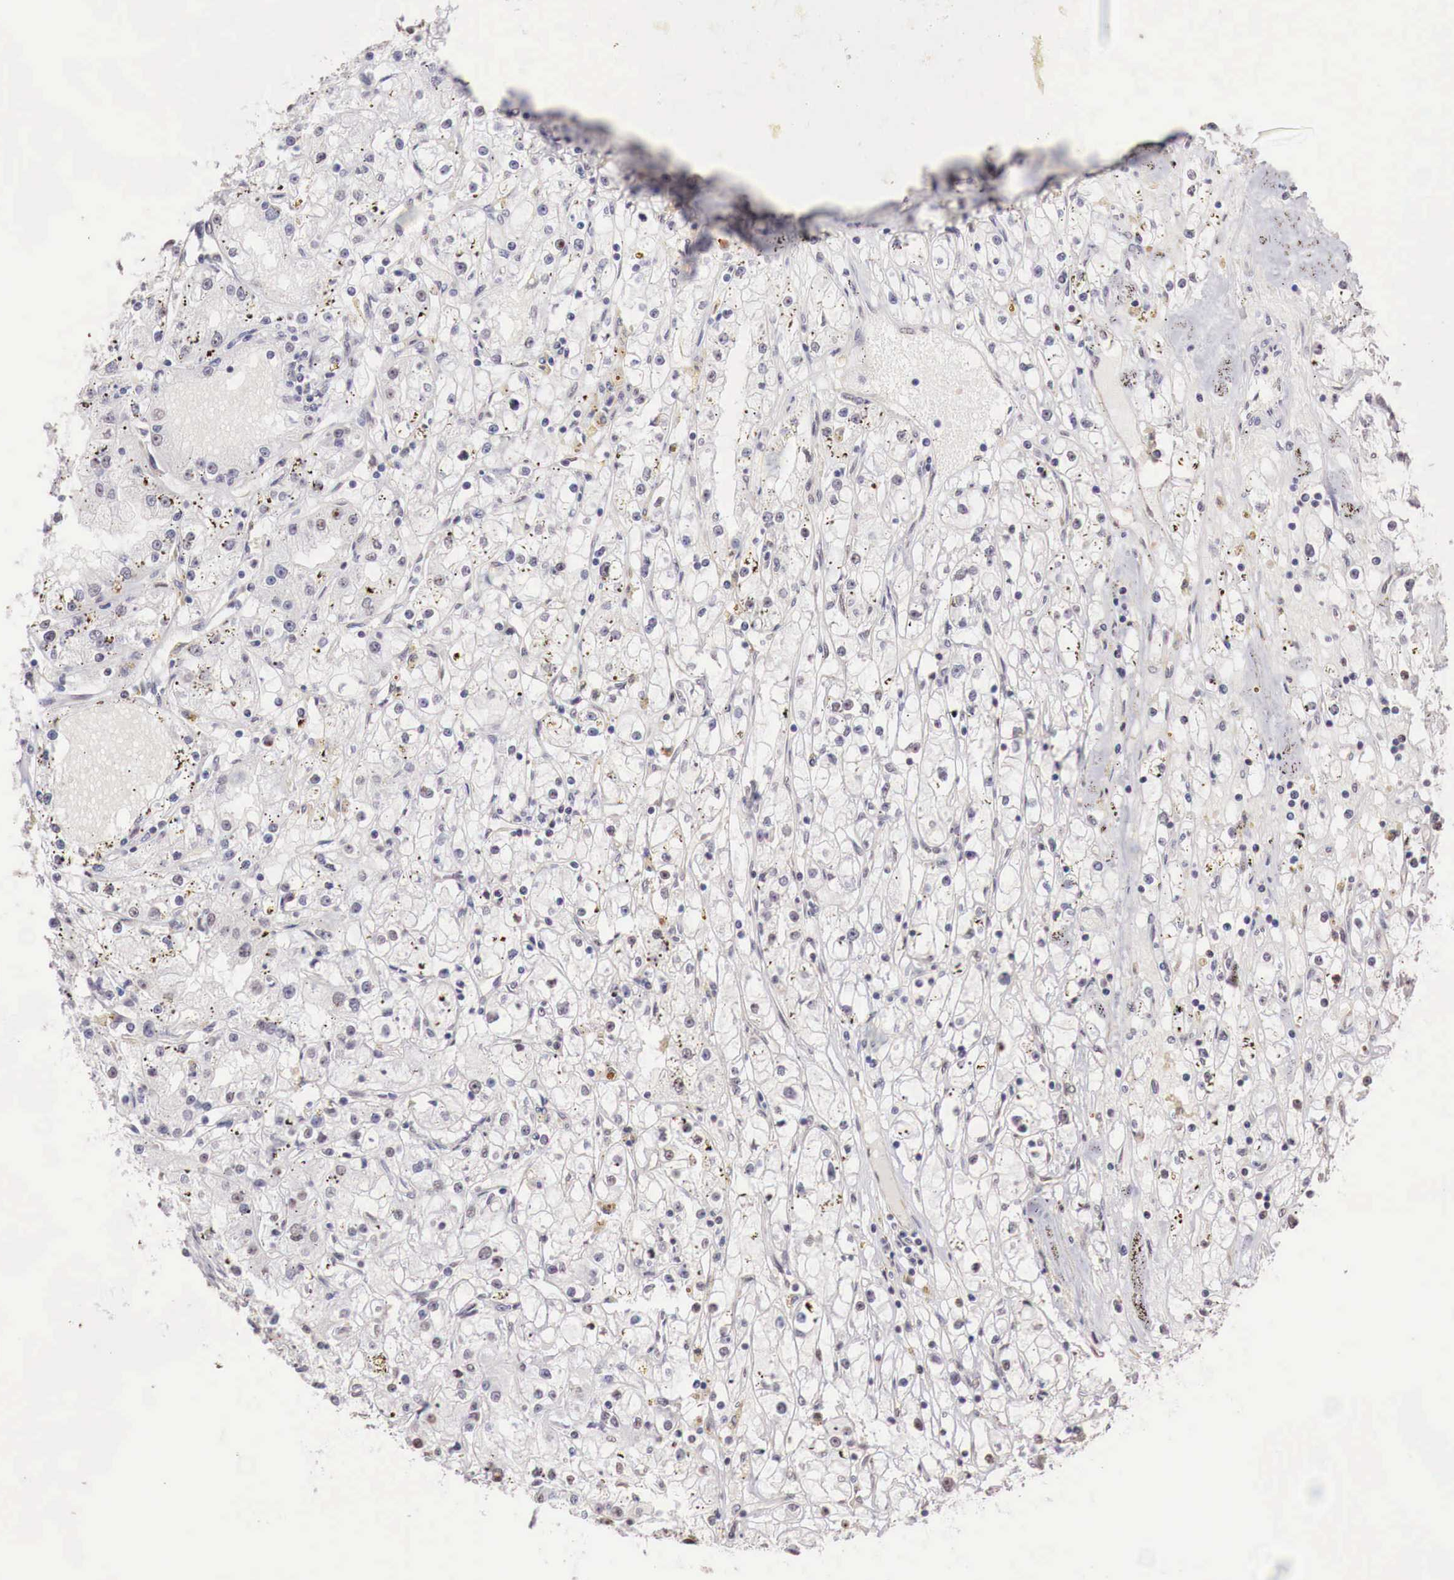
{"staining": {"intensity": "weak", "quantity": "<25%", "location": "nuclear"}, "tissue": "renal cancer", "cell_type": "Tumor cells", "image_type": "cancer", "snomed": [{"axis": "morphology", "description": "Adenocarcinoma, NOS"}, {"axis": "topography", "description": "Kidney"}], "caption": "IHC micrograph of renal cancer stained for a protein (brown), which demonstrates no staining in tumor cells.", "gene": "FOXP2", "patient": {"sex": "male", "age": 56}}